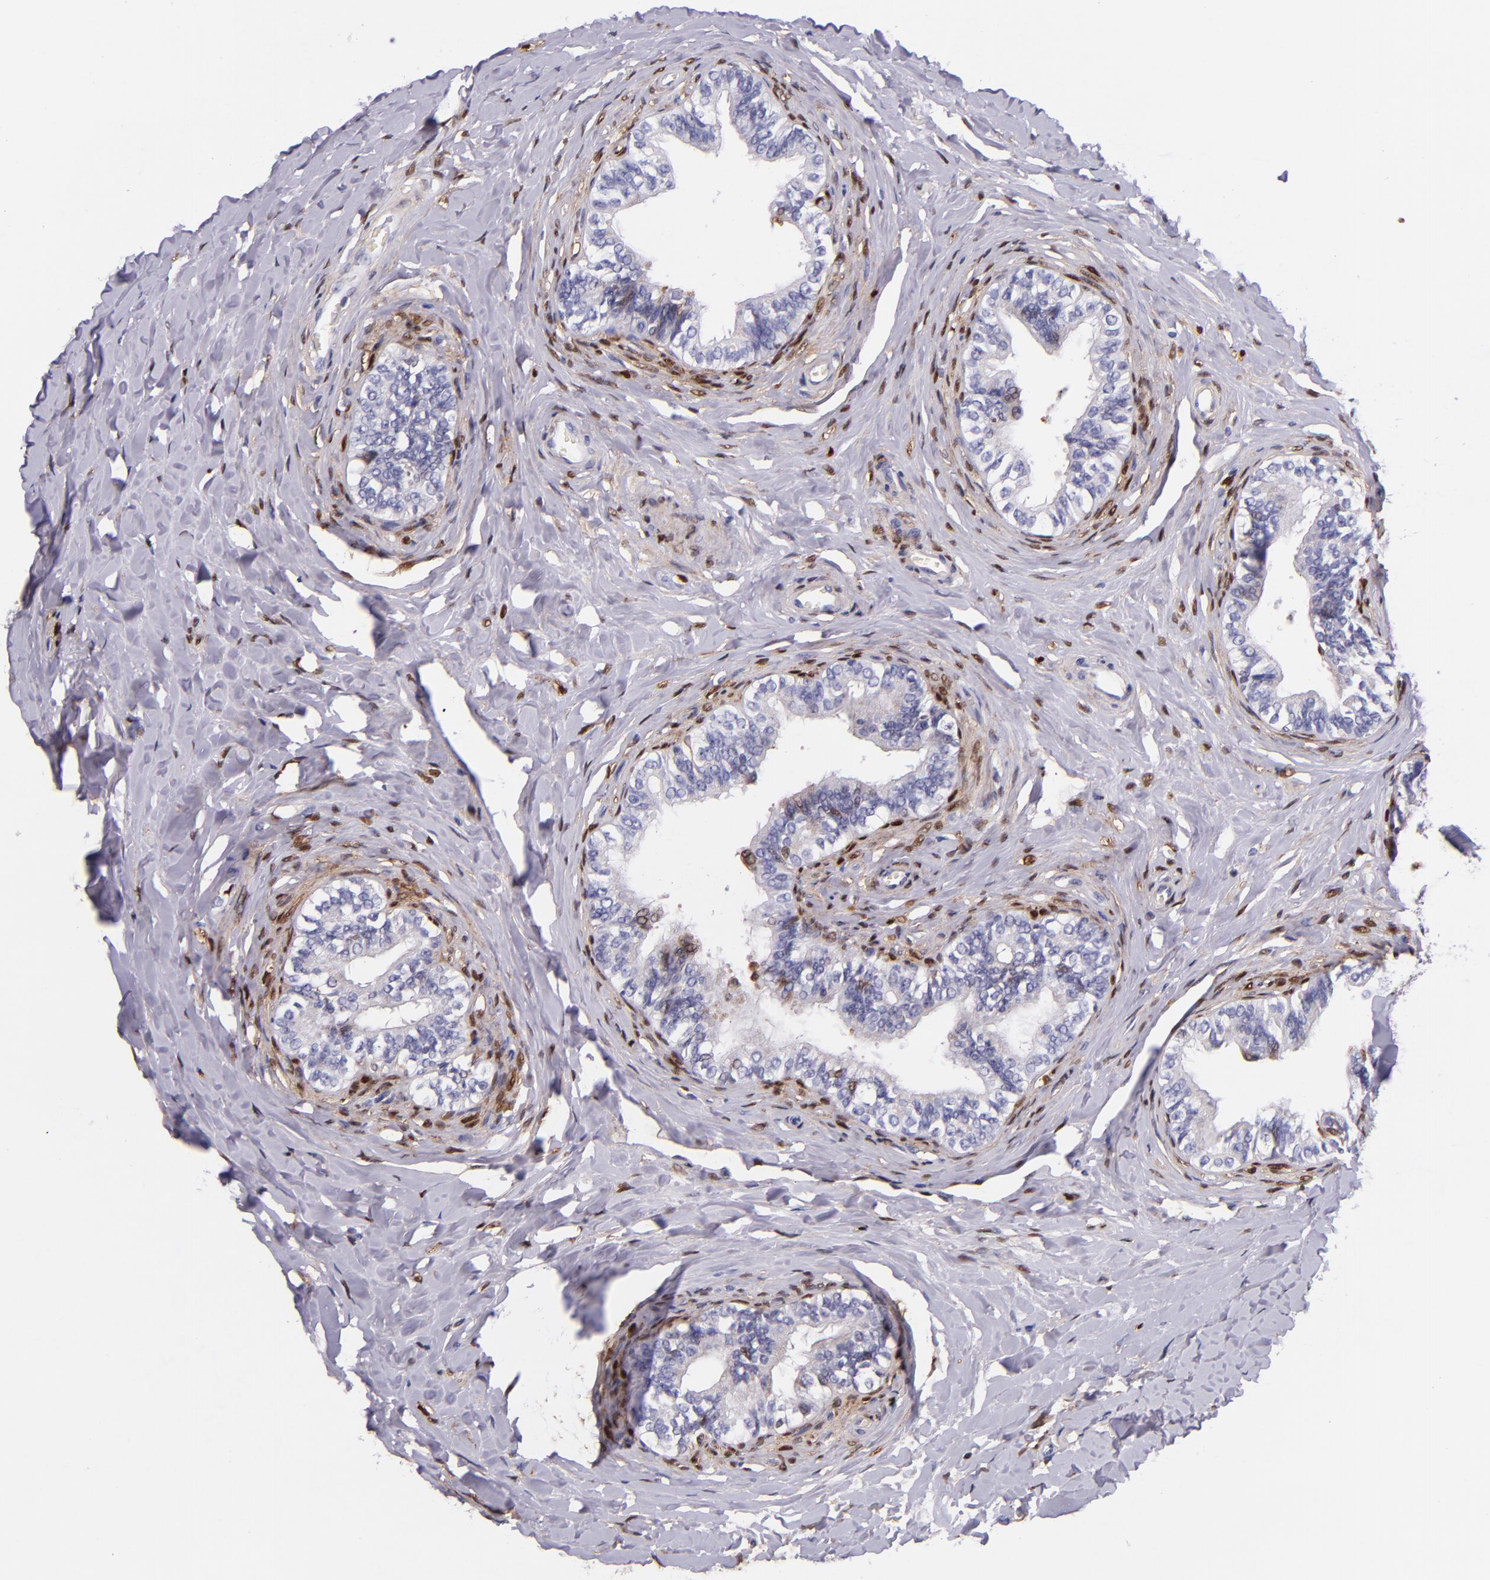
{"staining": {"intensity": "negative", "quantity": "none", "location": "none"}, "tissue": "epididymis", "cell_type": "Glandular cells", "image_type": "normal", "snomed": [{"axis": "morphology", "description": "Normal tissue, NOS"}, {"axis": "topography", "description": "Soft tissue"}, {"axis": "topography", "description": "Epididymis"}], "caption": "A high-resolution micrograph shows immunohistochemistry staining of unremarkable epididymis, which reveals no significant positivity in glandular cells. The staining was performed using DAB to visualize the protein expression in brown, while the nuclei were stained in blue with hematoxylin (Magnification: 20x).", "gene": "LGALS1", "patient": {"sex": "male", "age": 26}}